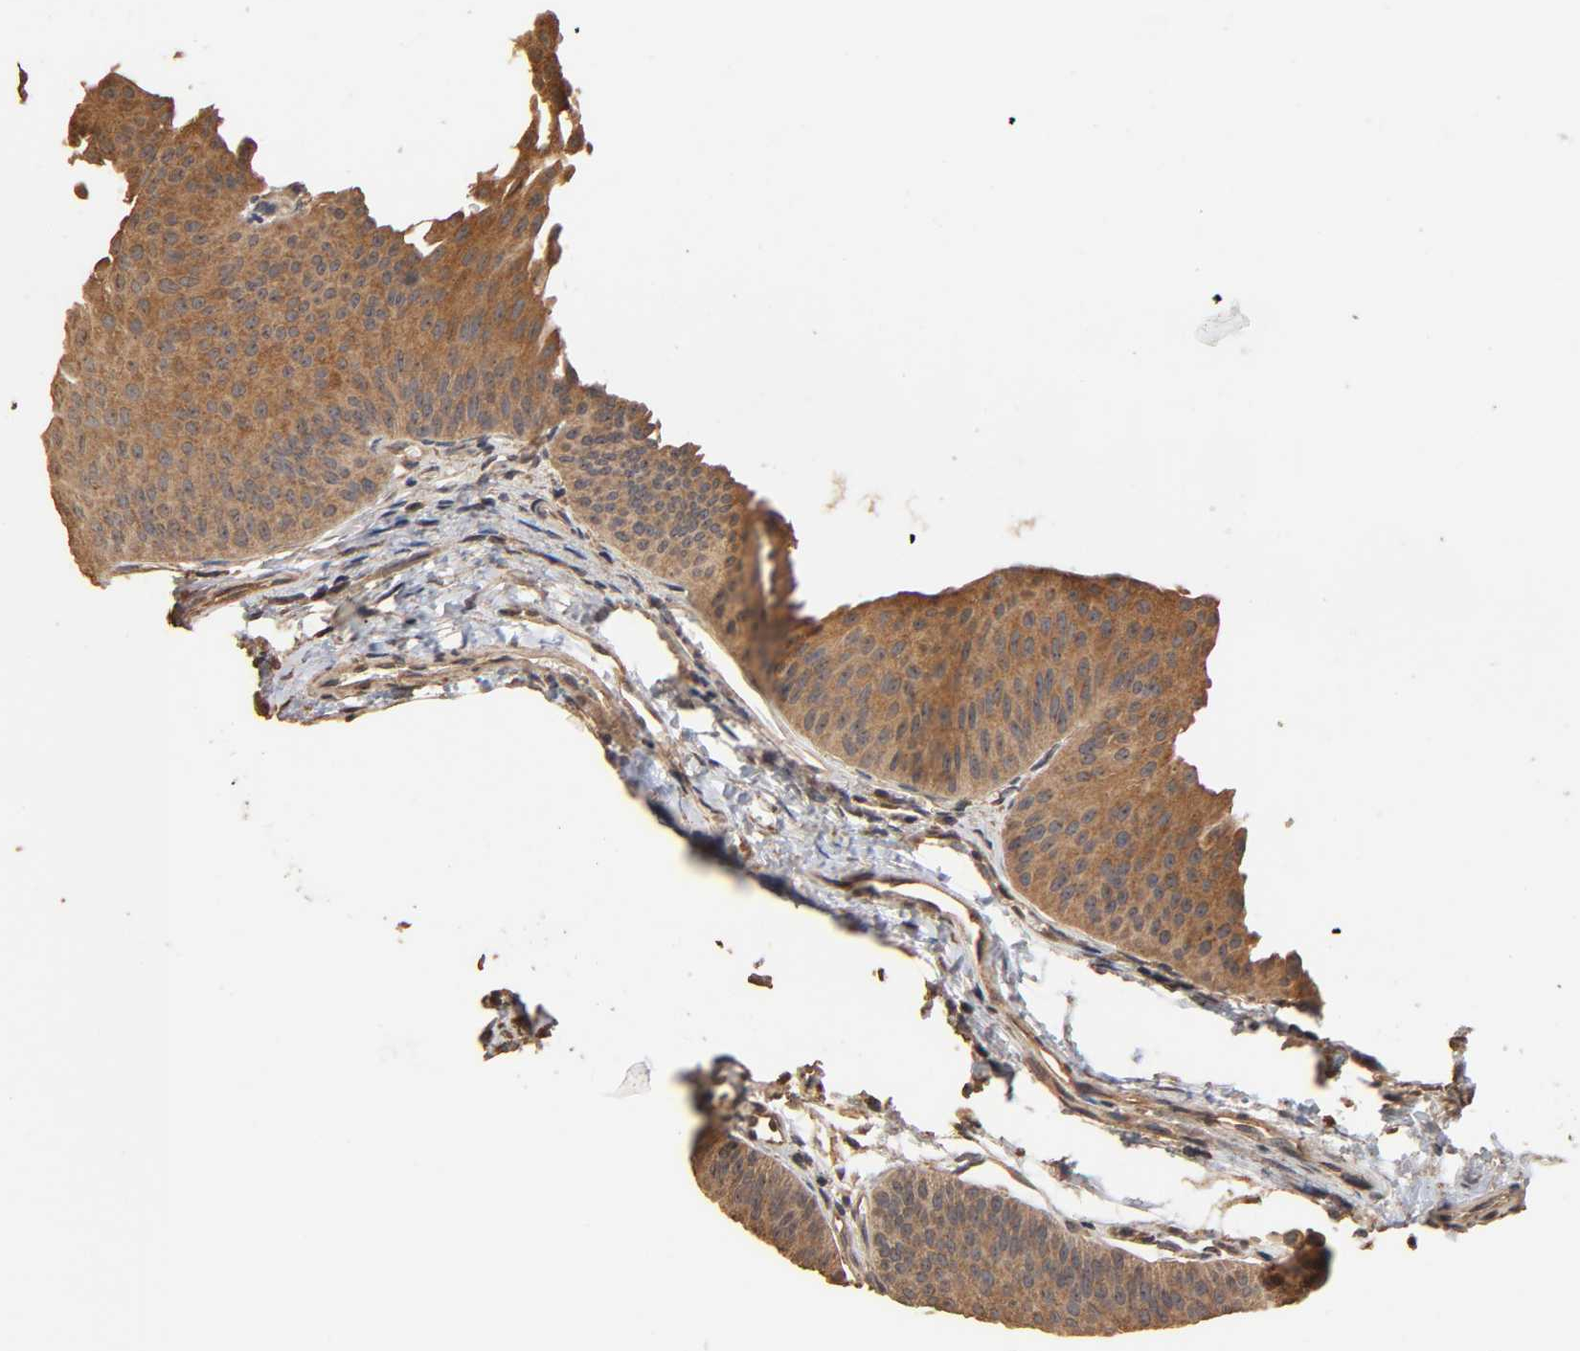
{"staining": {"intensity": "moderate", "quantity": ">75%", "location": "cytoplasmic/membranous"}, "tissue": "urothelial cancer", "cell_type": "Tumor cells", "image_type": "cancer", "snomed": [{"axis": "morphology", "description": "Urothelial carcinoma, Low grade"}, {"axis": "topography", "description": "Urinary bladder"}], "caption": "Urothelial cancer stained with immunohistochemistry displays moderate cytoplasmic/membranous staining in about >75% of tumor cells. (Stains: DAB in brown, nuclei in blue, Microscopy: brightfield microscopy at high magnification).", "gene": "ARHGEF7", "patient": {"sex": "female", "age": 60}}